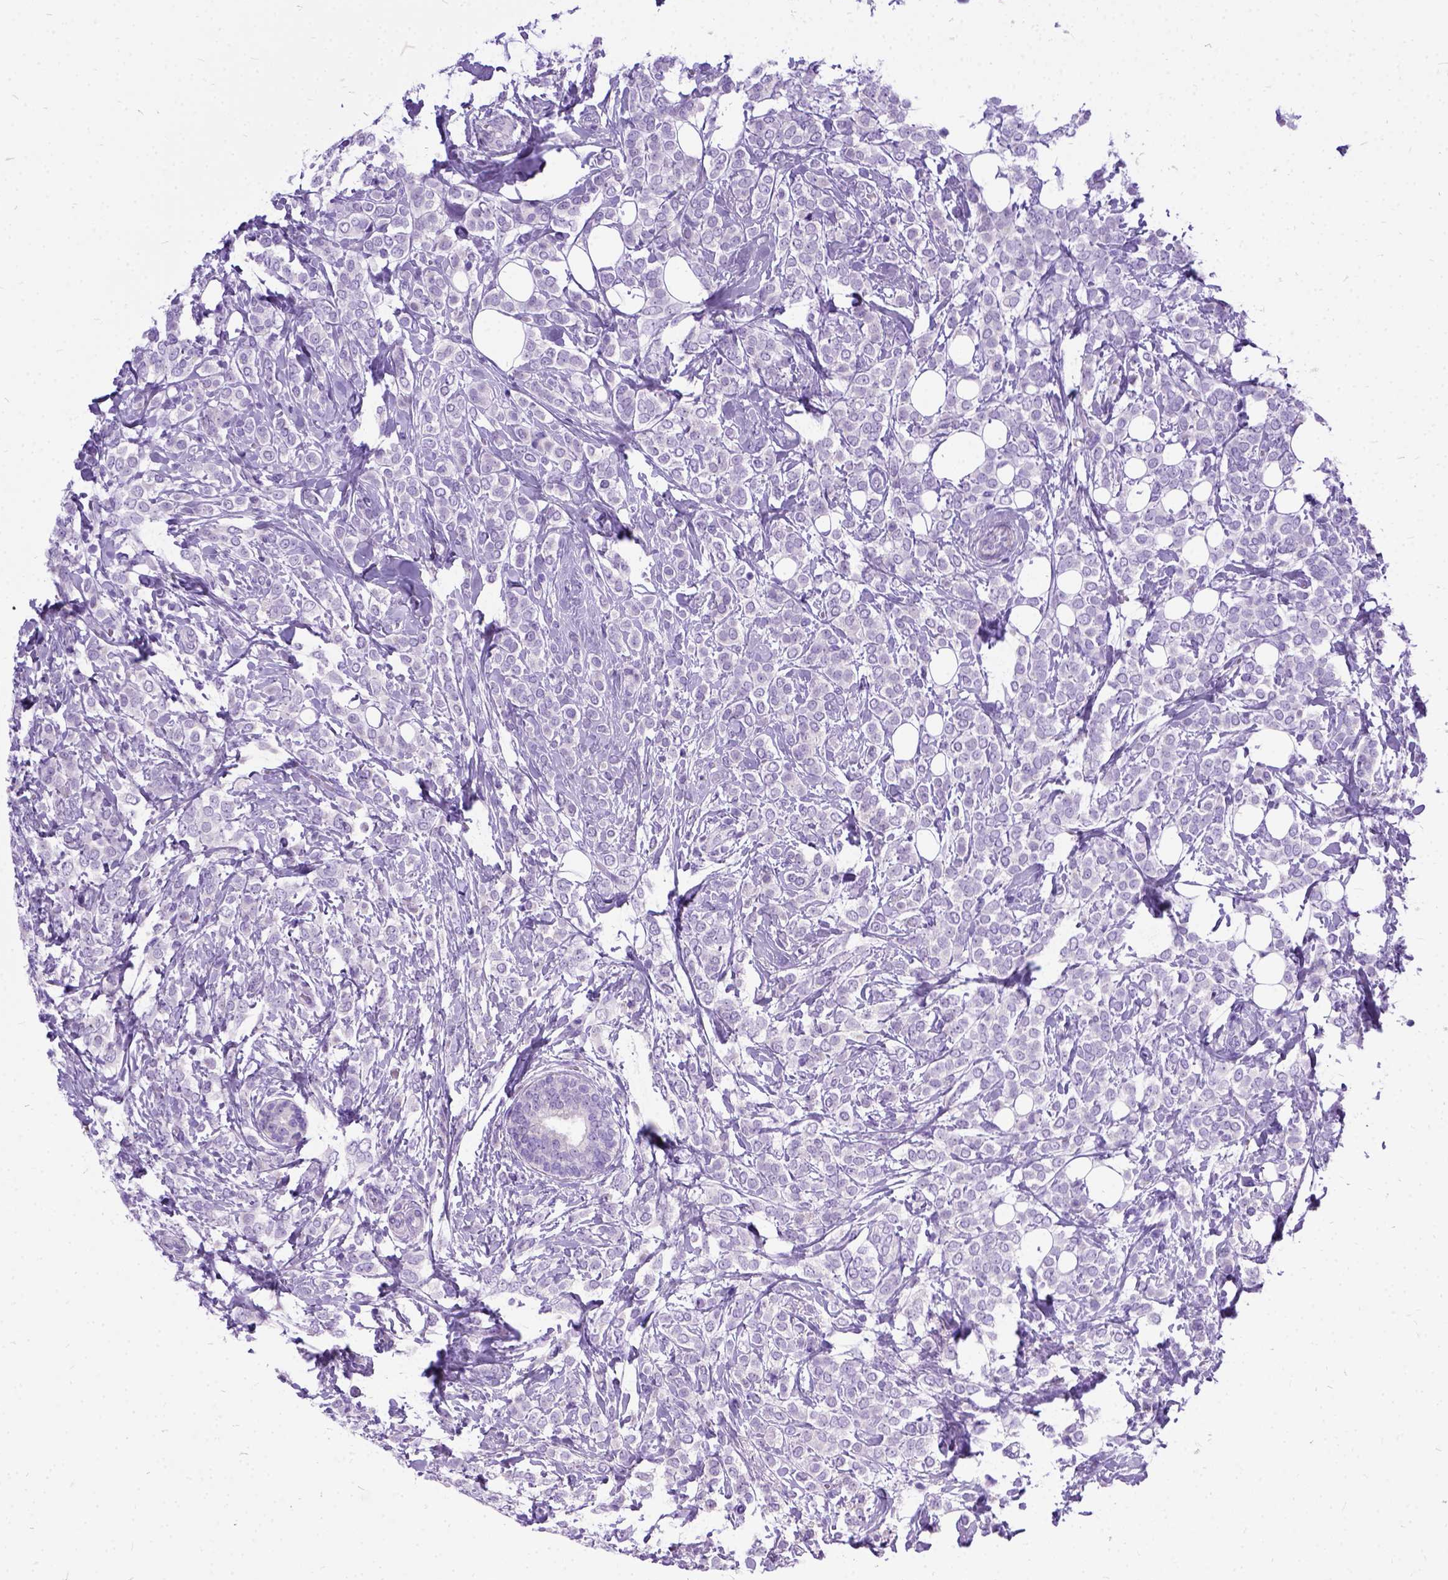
{"staining": {"intensity": "negative", "quantity": "none", "location": "none"}, "tissue": "breast cancer", "cell_type": "Tumor cells", "image_type": "cancer", "snomed": [{"axis": "morphology", "description": "Lobular carcinoma"}, {"axis": "topography", "description": "Breast"}], "caption": "A photomicrograph of human breast cancer is negative for staining in tumor cells.", "gene": "PRG2", "patient": {"sex": "female", "age": 49}}